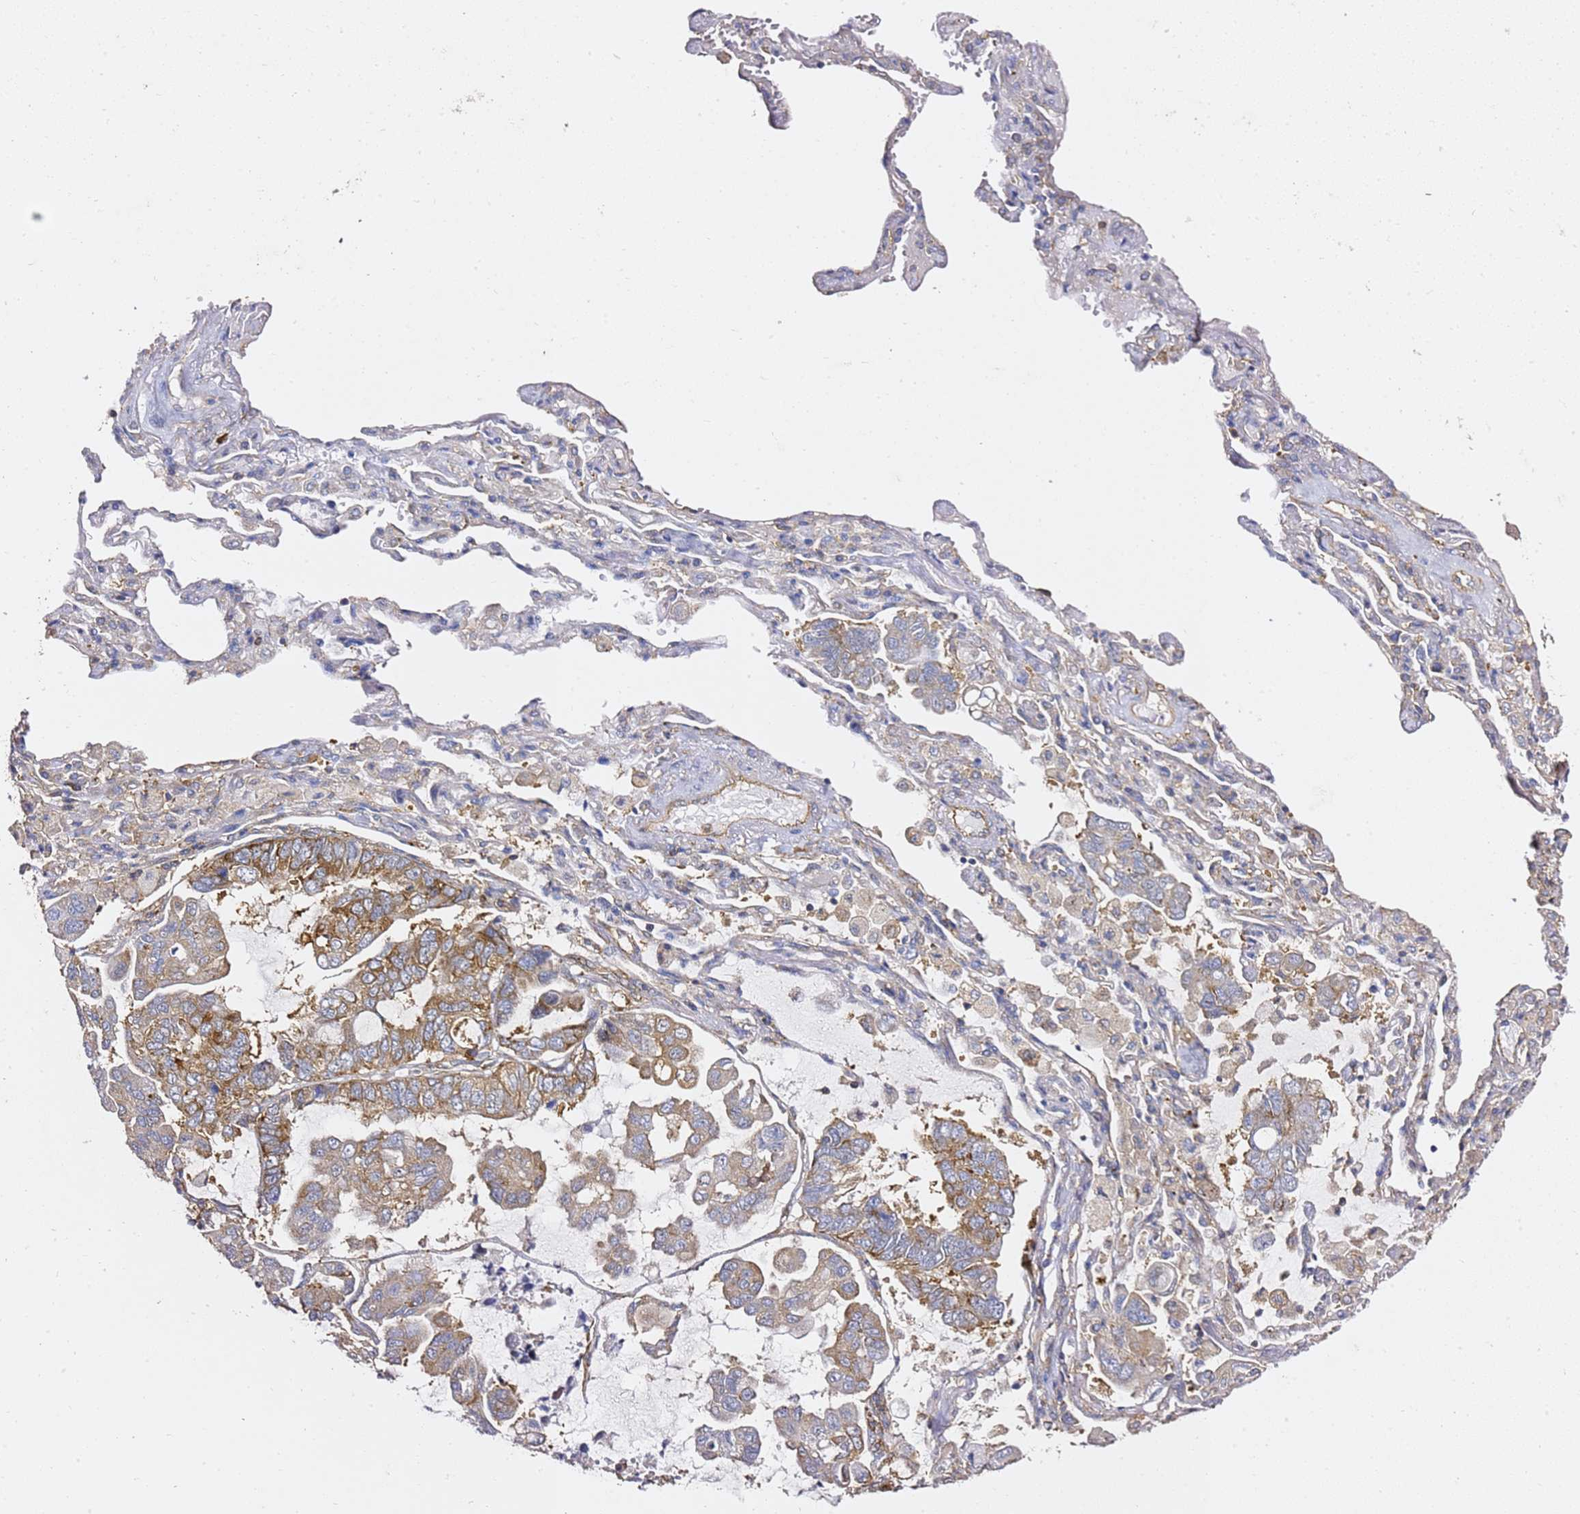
{"staining": {"intensity": "moderate", "quantity": ">75%", "location": "cytoplasmic/membranous"}, "tissue": "lung cancer", "cell_type": "Tumor cells", "image_type": "cancer", "snomed": [{"axis": "morphology", "description": "Adenocarcinoma, NOS"}, {"axis": "topography", "description": "Lung"}], "caption": "Tumor cells demonstrate medium levels of moderate cytoplasmic/membranous staining in about >75% of cells in adenocarcinoma (lung).", "gene": "TPST1", "patient": {"sex": "male", "age": 64}}